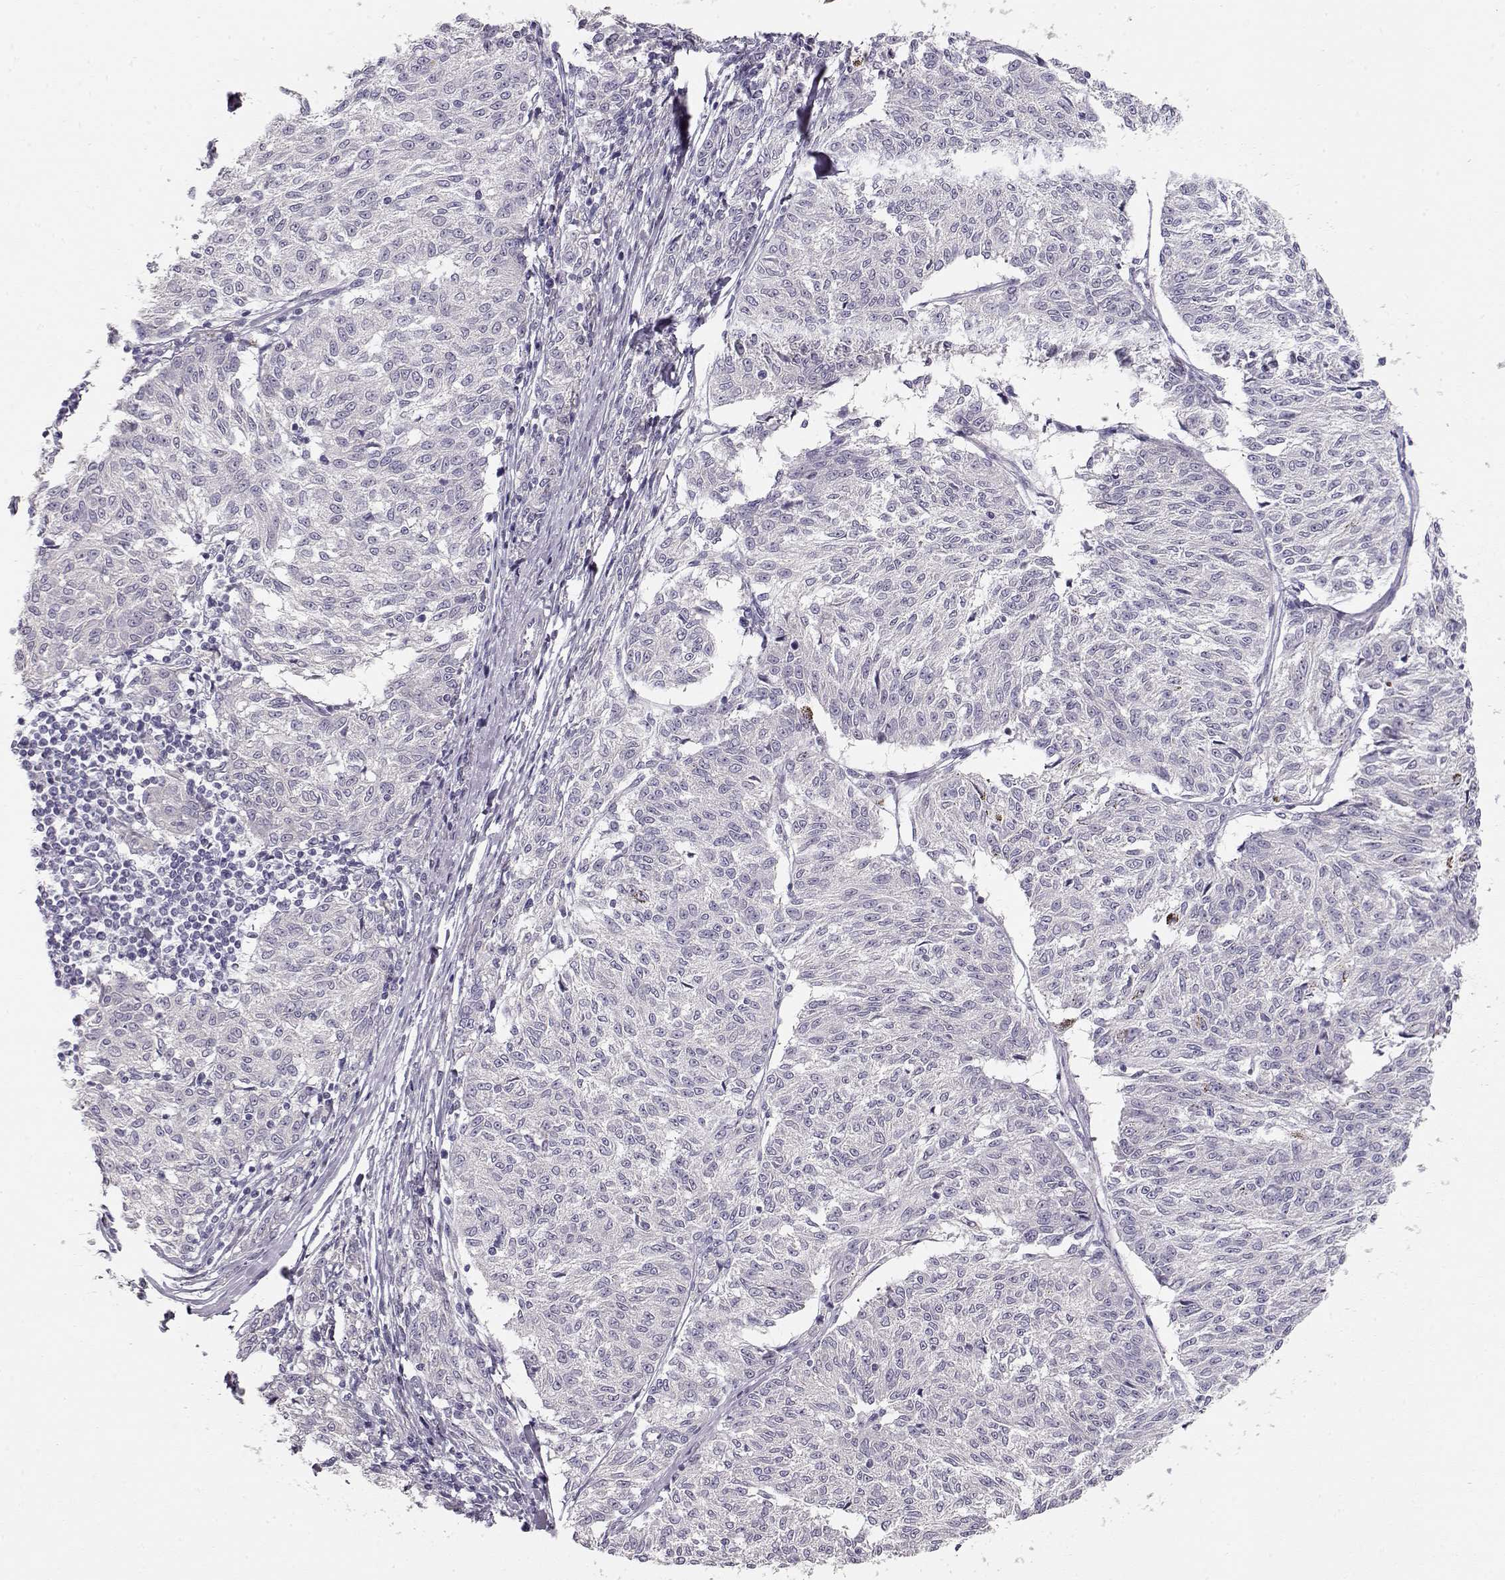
{"staining": {"intensity": "negative", "quantity": "none", "location": "none"}, "tissue": "melanoma", "cell_type": "Tumor cells", "image_type": "cancer", "snomed": [{"axis": "morphology", "description": "Malignant melanoma, NOS"}, {"axis": "topography", "description": "Skin"}], "caption": "A high-resolution image shows immunohistochemistry (IHC) staining of malignant melanoma, which exhibits no significant expression in tumor cells.", "gene": "TTC26", "patient": {"sex": "female", "age": 72}}